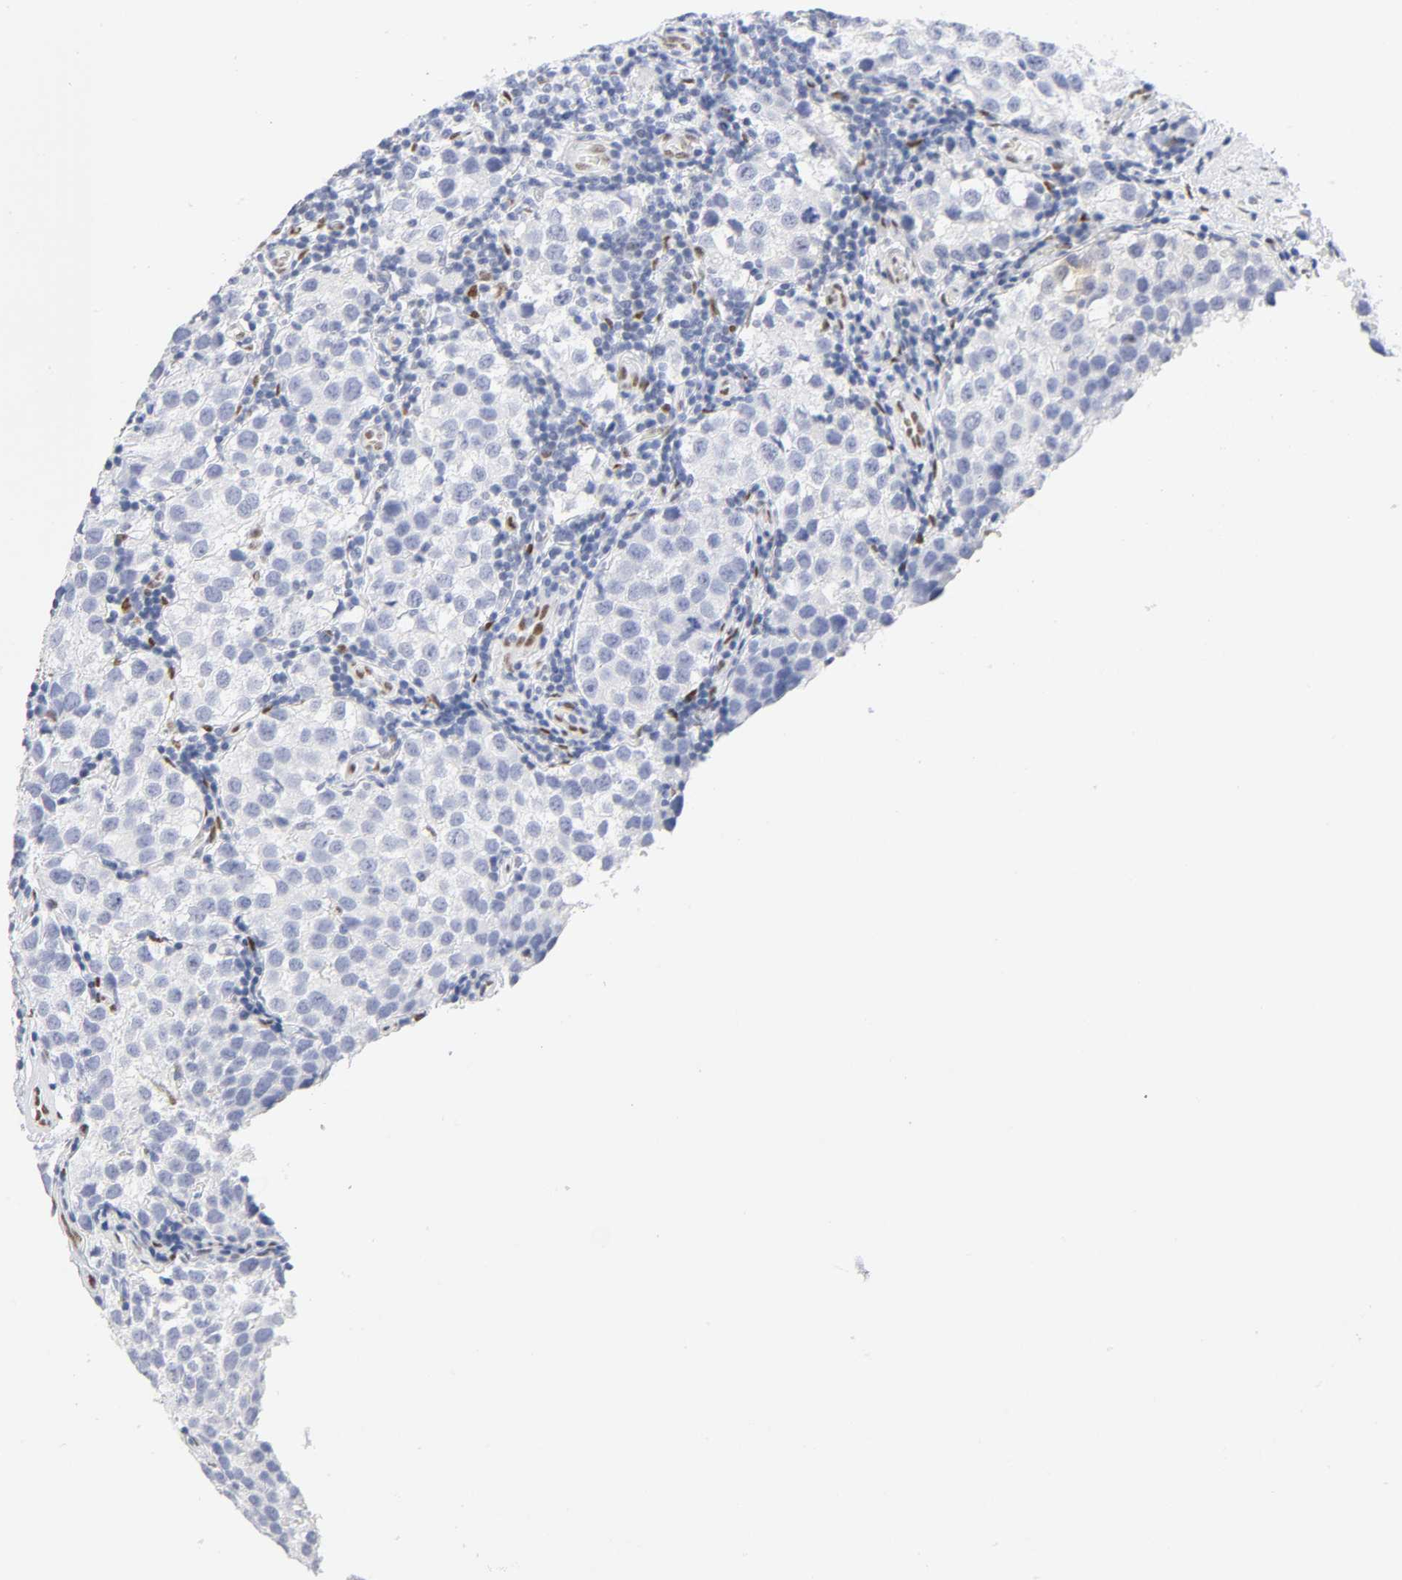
{"staining": {"intensity": "negative", "quantity": "none", "location": "none"}, "tissue": "testis cancer", "cell_type": "Tumor cells", "image_type": "cancer", "snomed": [{"axis": "morphology", "description": "Seminoma, NOS"}, {"axis": "topography", "description": "Testis"}], "caption": "The image displays no significant staining in tumor cells of seminoma (testis). (DAB (3,3'-diaminobenzidine) IHC visualized using brightfield microscopy, high magnification).", "gene": "NFIC", "patient": {"sex": "male", "age": 39}}